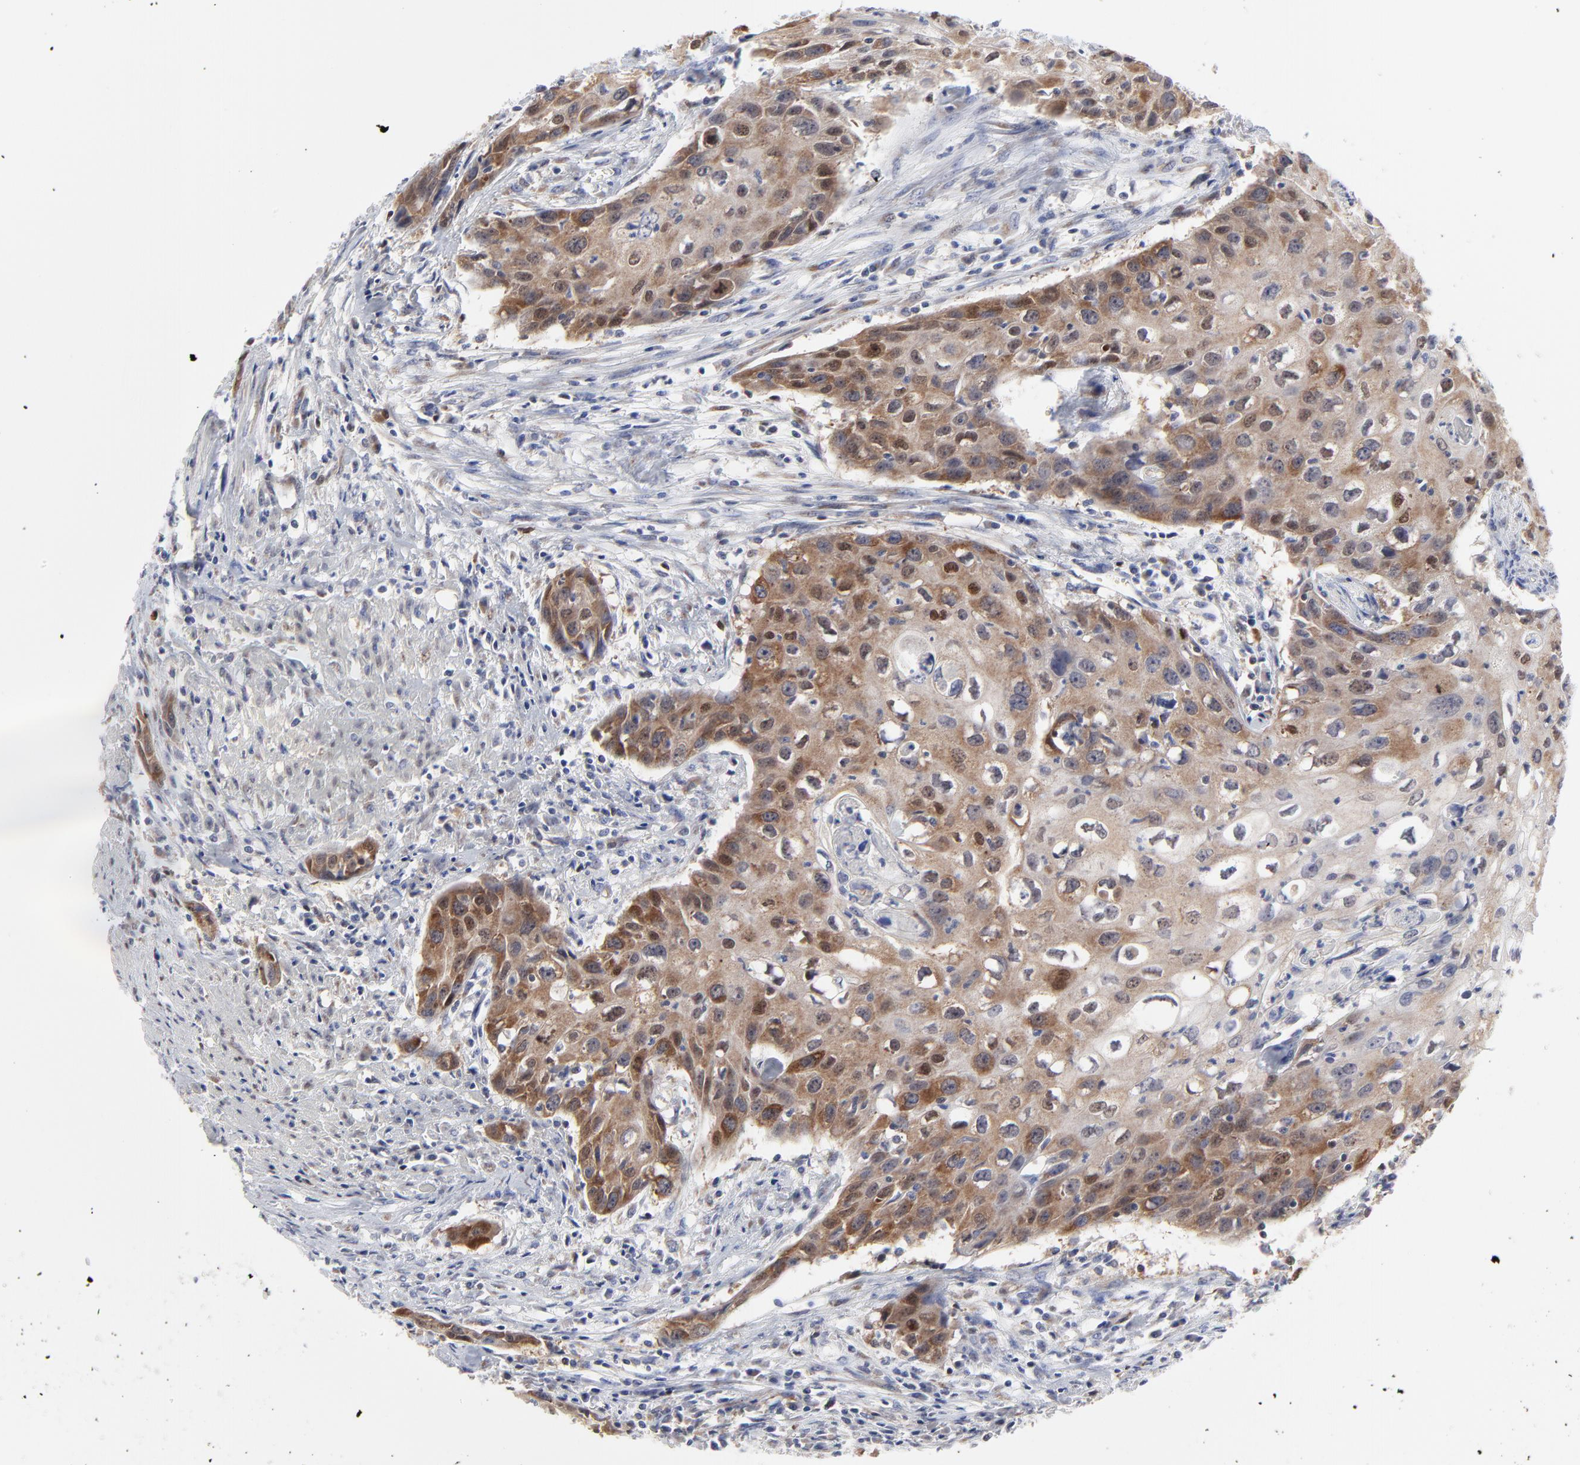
{"staining": {"intensity": "moderate", "quantity": ">75%", "location": "cytoplasmic/membranous,nuclear"}, "tissue": "urothelial cancer", "cell_type": "Tumor cells", "image_type": "cancer", "snomed": [{"axis": "morphology", "description": "Urothelial carcinoma, High grade"}, {"axis": "topography", "description": "Urinary bladder"}], "caption": "Protein staining of urothelial cancer tissue demonstrates moderate cytoplasmic/membranous and nuclear staining in about >75% of tumor cells.", "gene": "NCAPH", "patient": {"sex": "male", "age": 54}}